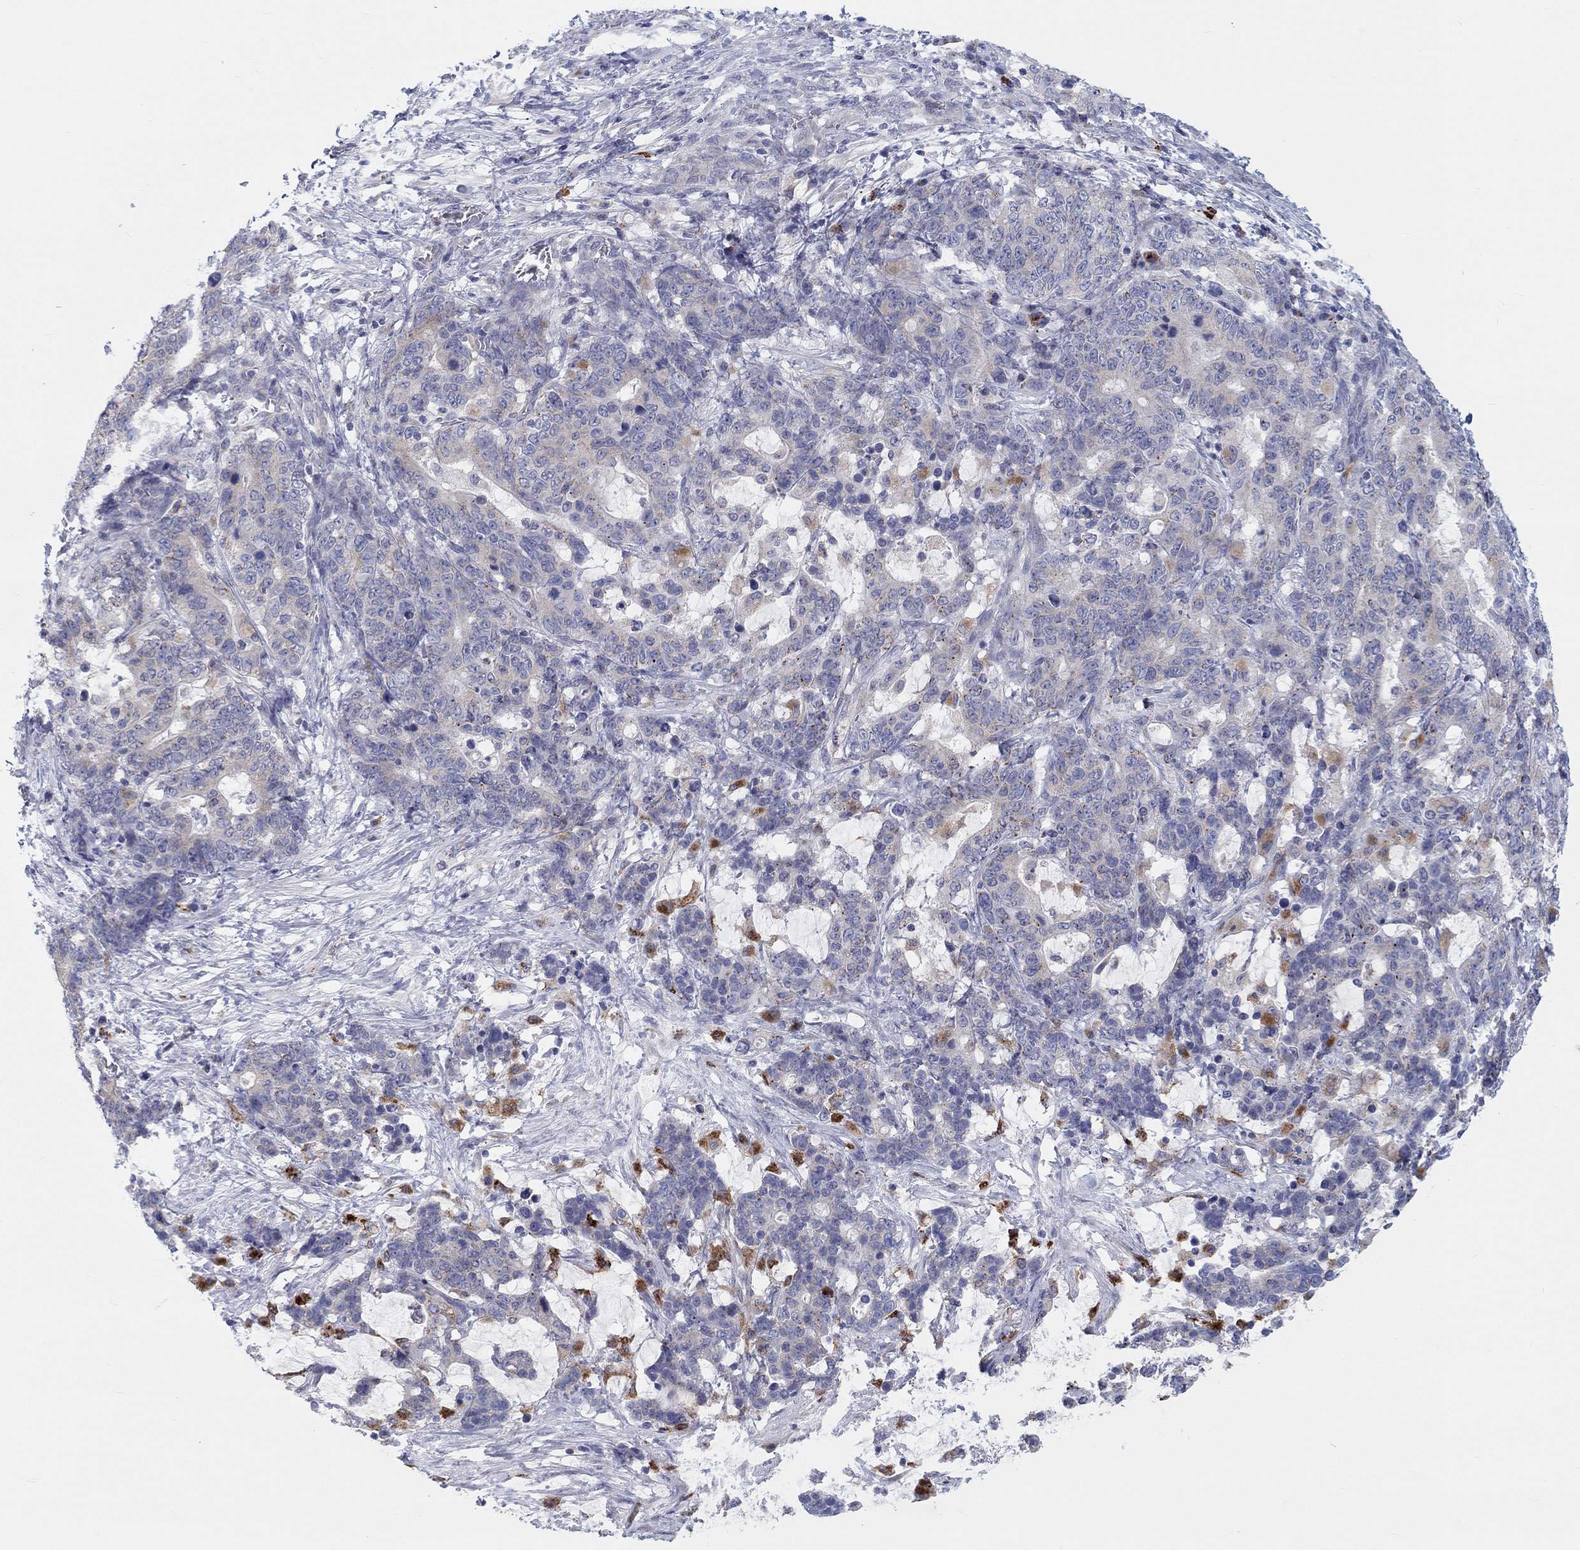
{"staining": {"intensity": "negative", "quantity": "none", "location": "none"}, "tissue": "stomach cancer", "cell_type": "Tumor cells", "image_type": "cancer", "snomed": [{"axis": "morphology", "description": "Normal tissue, NOS"}, {"axis": "morphology", "description": "Adenocarcinoma, NOS"}, {"axis": "topography", "description": "Stomach"}], "caption": "Tumor cells show no significant protein staining in stomach cancer. (DAB IHC, high magnification).", "gene": "BCO2", "patient": {"sex": "female", "age": 64}}